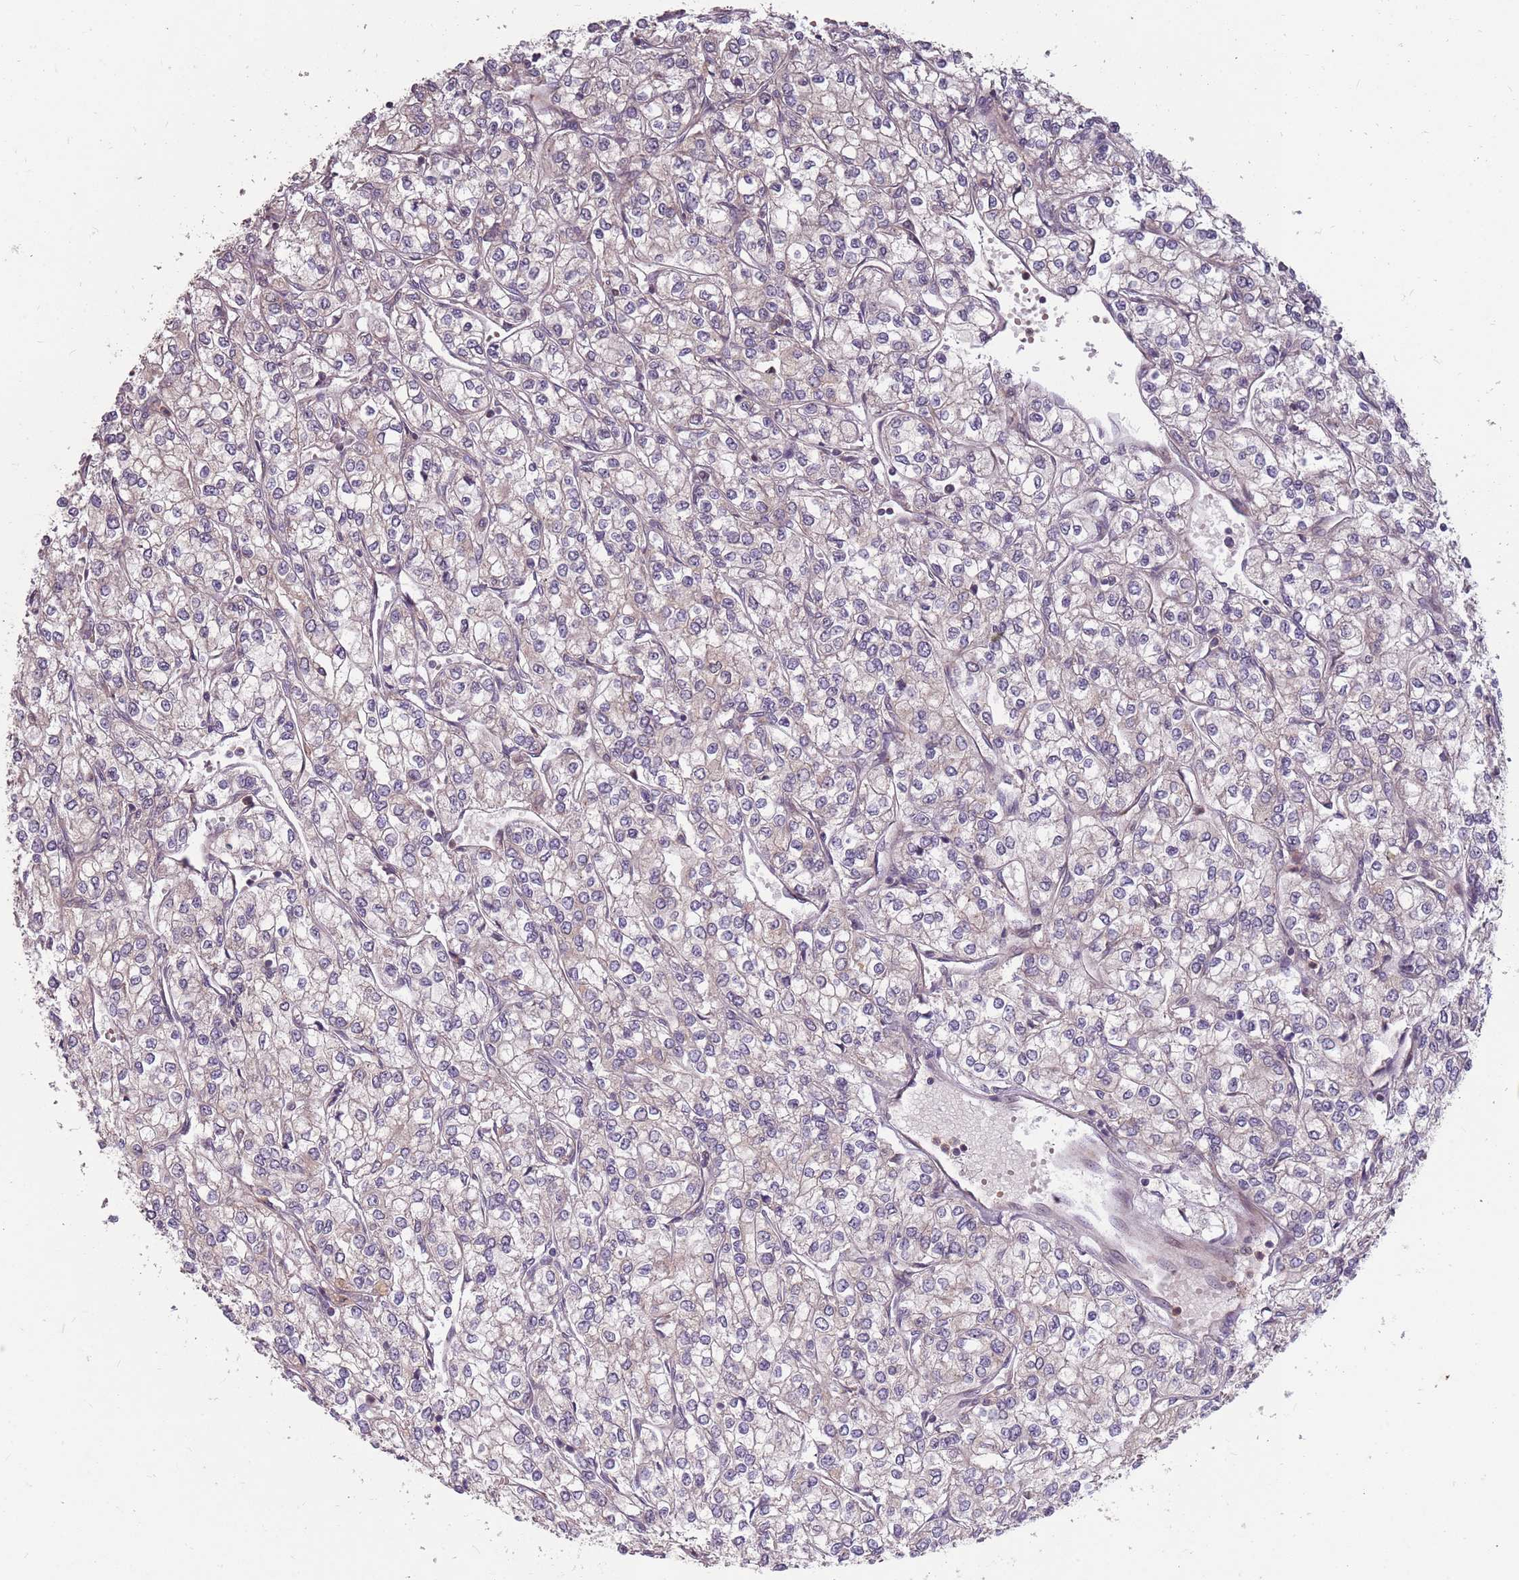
{"staining": {"intensity": "negative", "quantity": "none", "location": "none"}, "tissue": "renal cancer", "cell_type": "Tumor cells", "image_type": "cancer", "snomed": [{"axis": "morphology", "description": "Adenocarcinoma, NOS"}, {"axis": "topography", "description": "Kidney"}], "caption": "Immunohistochemical staining of renal adenocarcinoma reveals no significant expression in tumor cells.", "gene": "PLD6", "patient": {"sex": "male", "age": 80}}